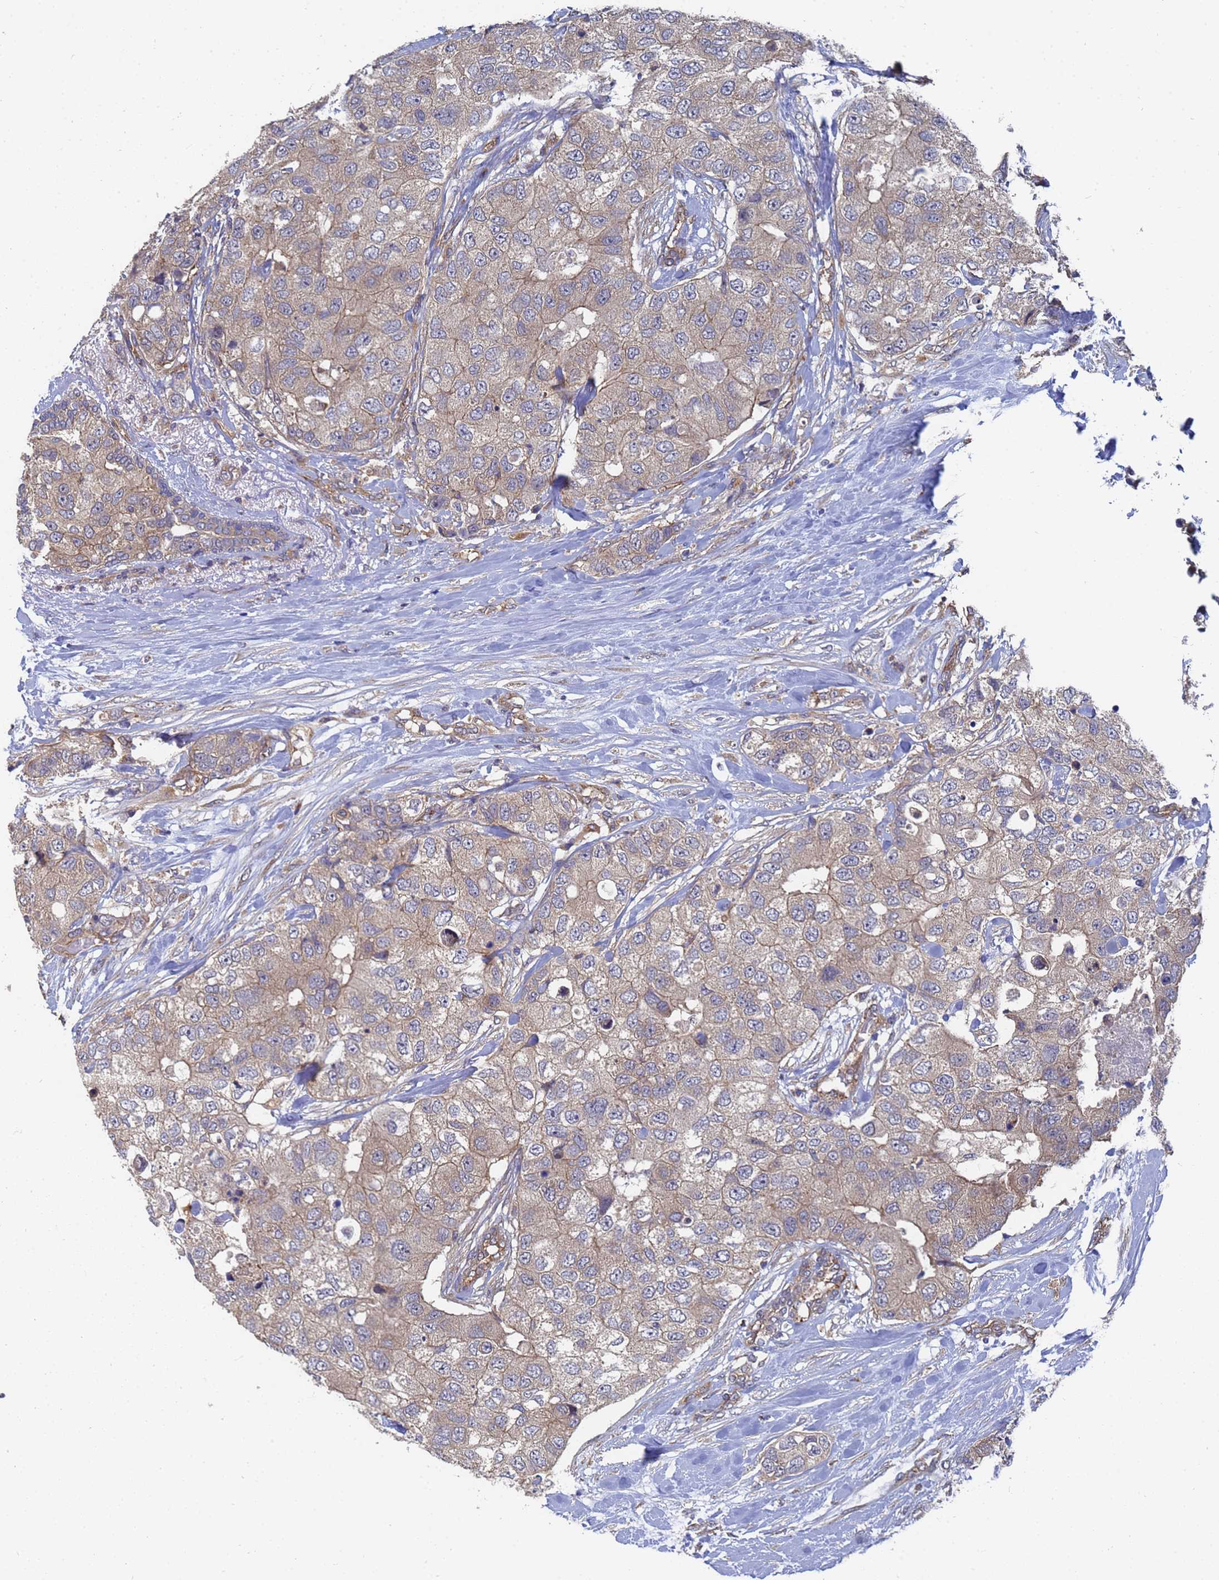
{"staining": {"intensity": "weak", "quantity": "25%-75%", "location": "cytoplasmic/membranous"}, "tissue": "breast cancer", "cell_type": "Tumor cells", "image_type": "cancer", "snomed": [{"axis": "morphology", "description": "Duct carcinoma"}, {"axis": "topography", "description": "Breast"}], "caption": "Breast cancer was stained to show a protein in brown. There is low levels of weak cytoplasmic/membranous expression in about 25%-75% of tumor cells.", "gene": "ALS2CL", "patient": {"sex": "female", "age": 62}}